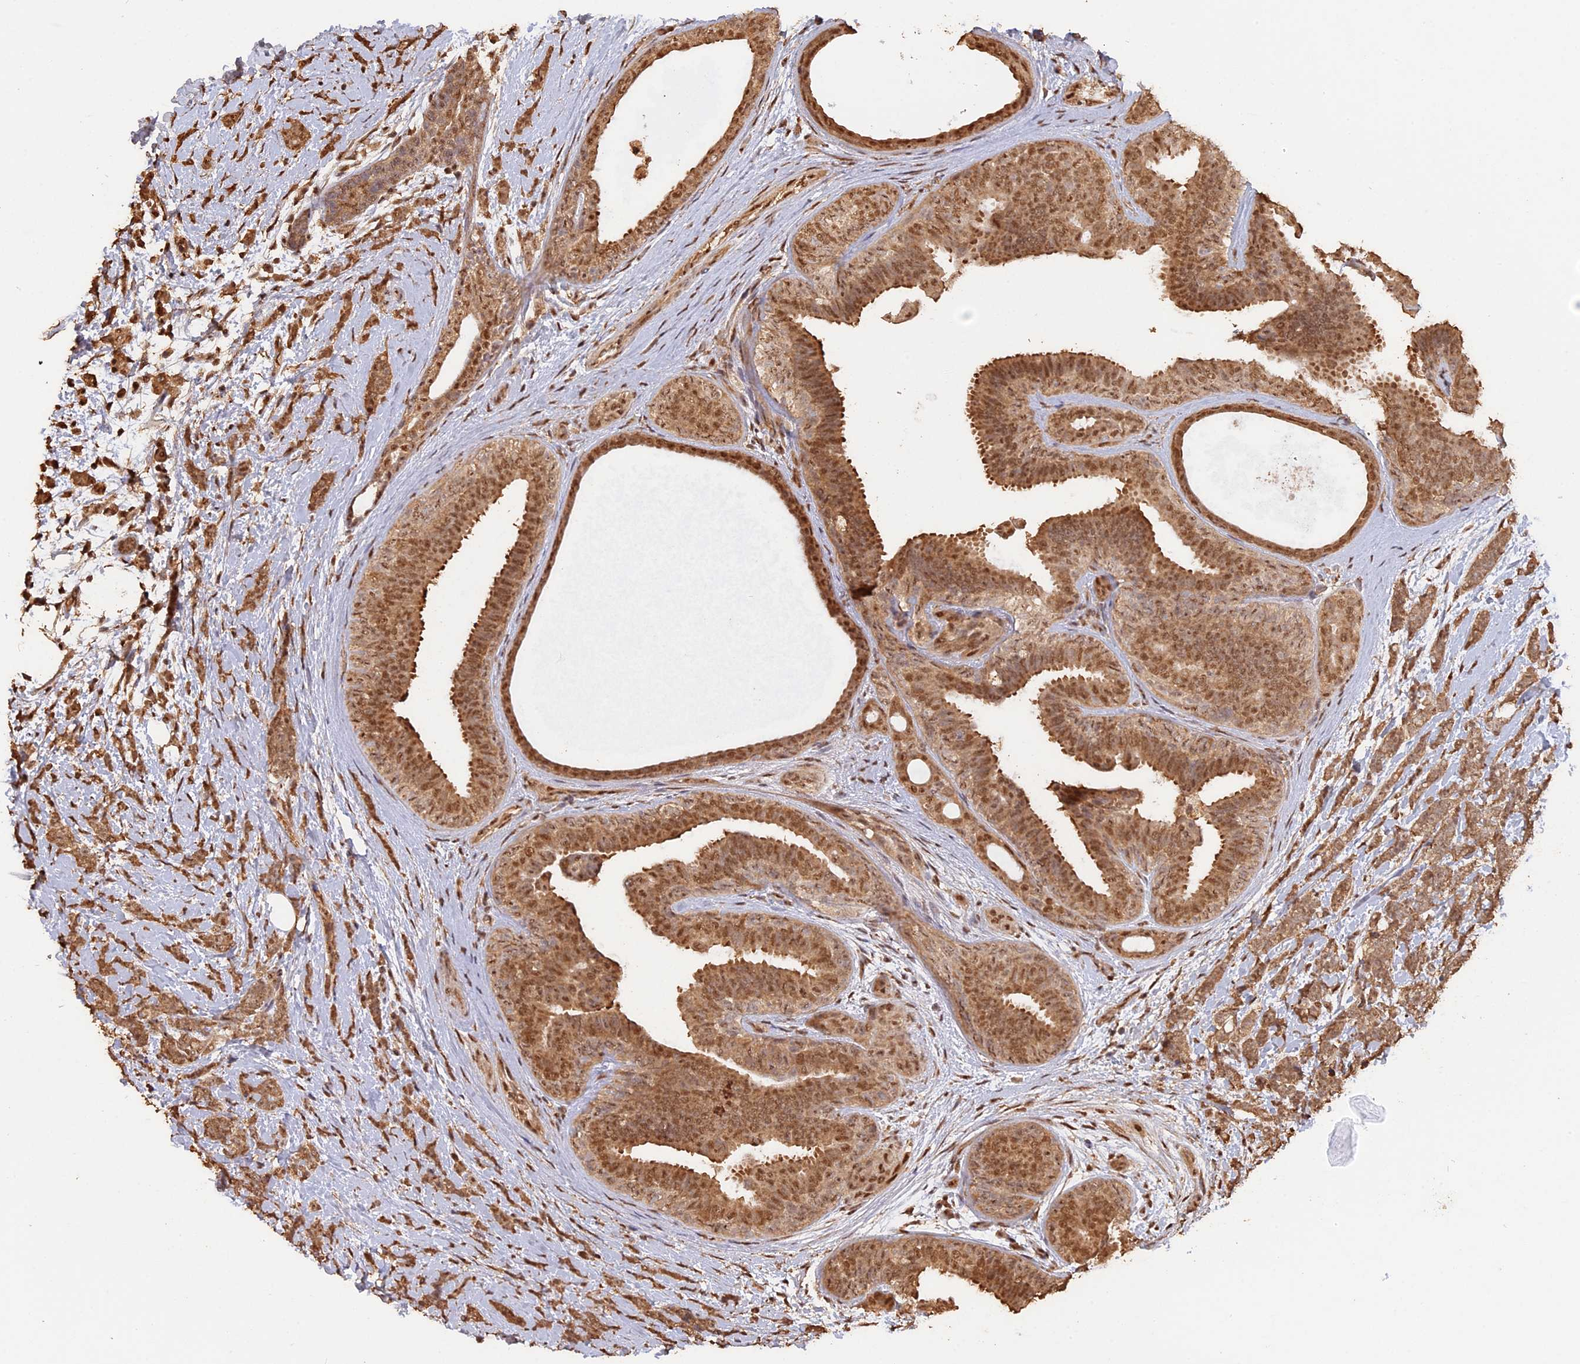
{"staining": {"intensity": "moderate", "quantity": ">75%", "location": "cytoplasmic/membranous,nuclear"}, "tissue": "breast cancer", "cell_type": "Tumor cells", "image_type": "cancer", "snomed": [{"axis": "morphology", "description": "Lobular carcinoma"}, {"axis": "topography", "description": "Breast"}], "caption": "High-magnification brightfield microscopy of lobular carcinoma (breast) stained with DAB (3,3'-diaminobenzidine) (brown) and counterstained with hematoxylin (blue). tumor cells exhibit moderate cytoplasmic/membranous and nuclear positivity is present in approximately>75% of cells.", "gene": "PSMC6", "patient": {"sex": "female", "age": 58}}